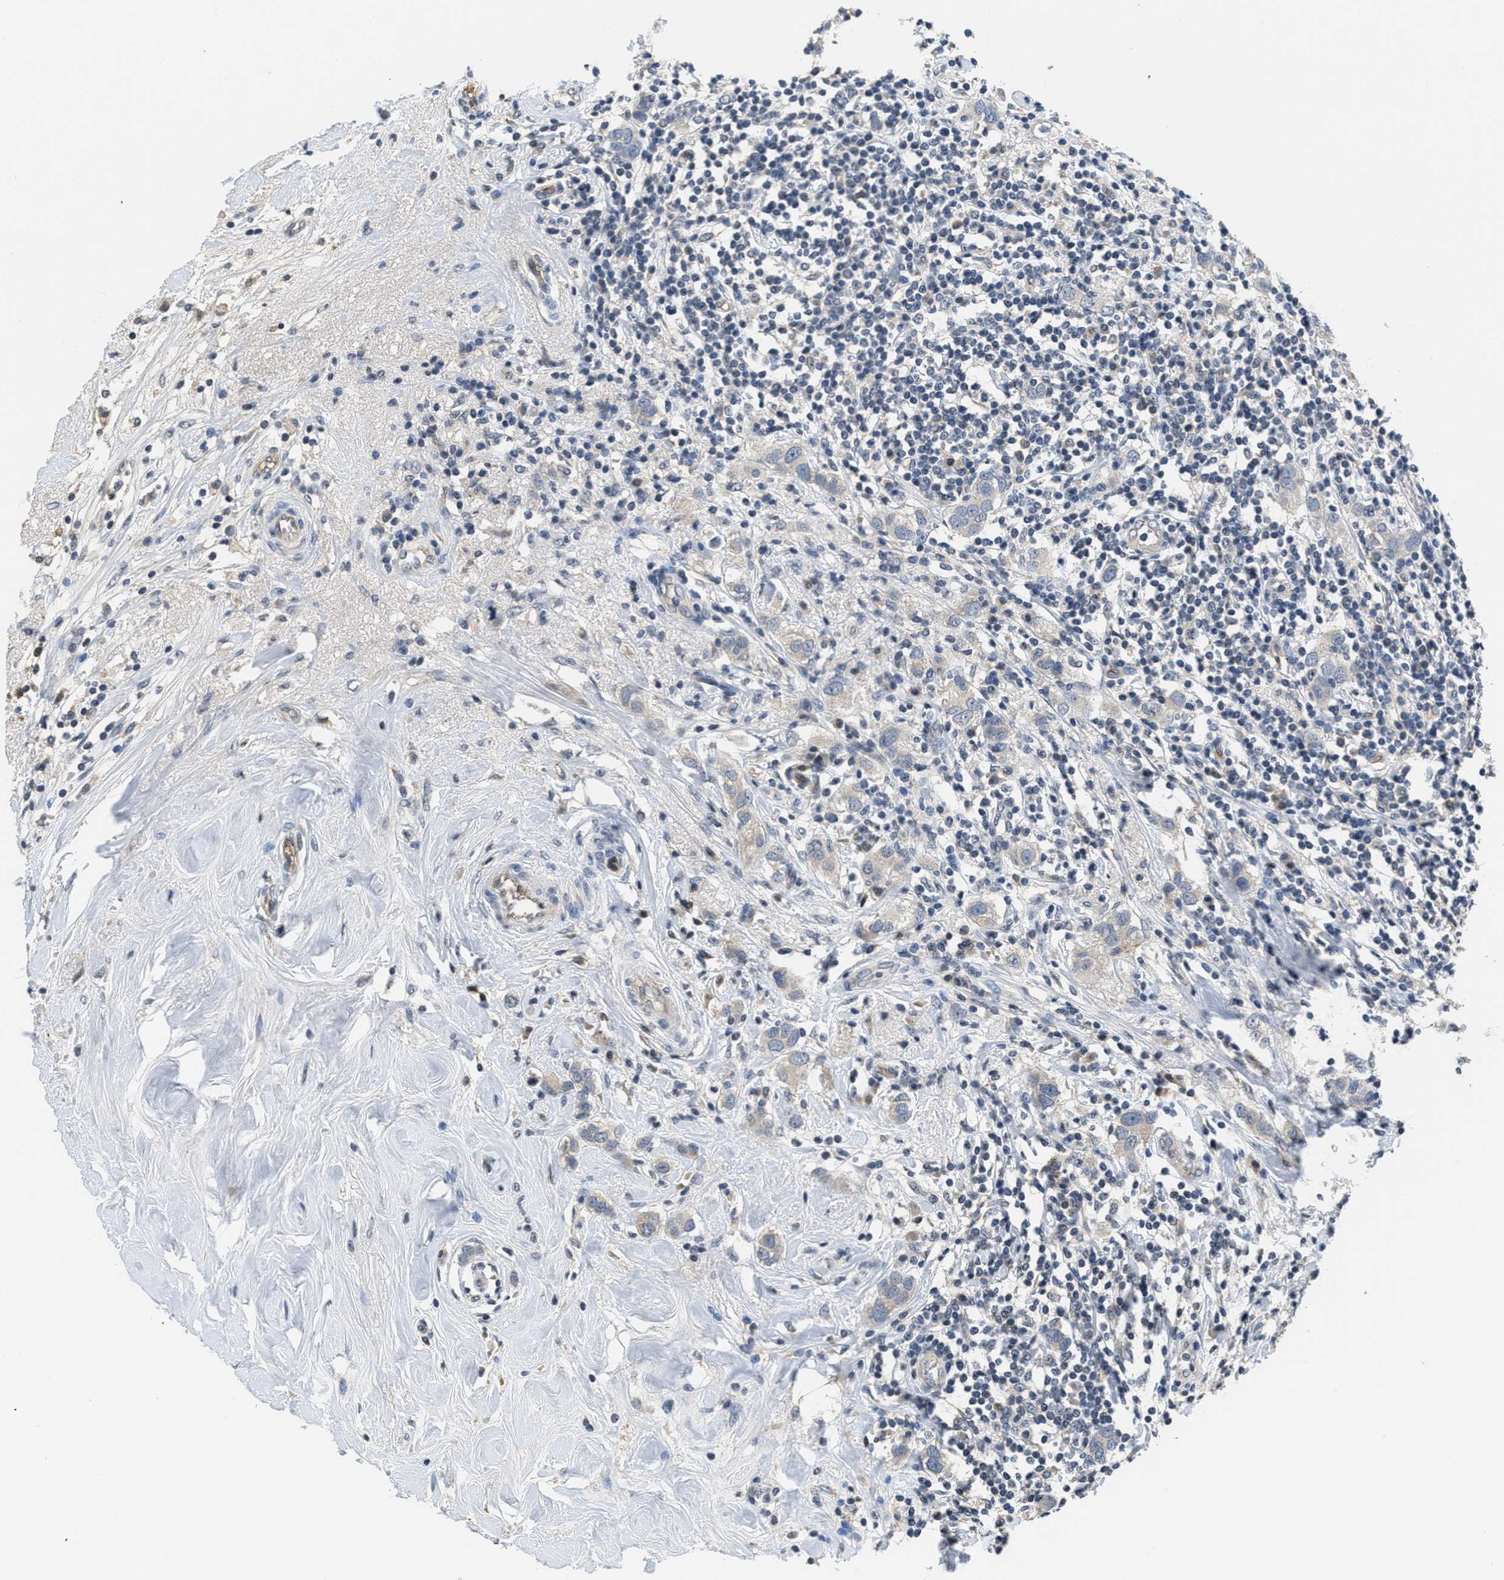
{"staining": {"intensity": "weak", "quantity": "<25%", "location": "cytoplasmic/membranous"}, "tissue": "breast cancer", "cell_type": "Tumor cells", "image_type": "cancer", "snomed": [{"axis": "morphology", "description": "Duct carcinoma"}, {"axis": "topography", "description": "Breast"}], "caption": "This is an immunohistochemistry image of breast cancer. There is no positivity in tumor cells.", "gene": "ANGPT1", "patient": {"sex": "female", "age": 50}}